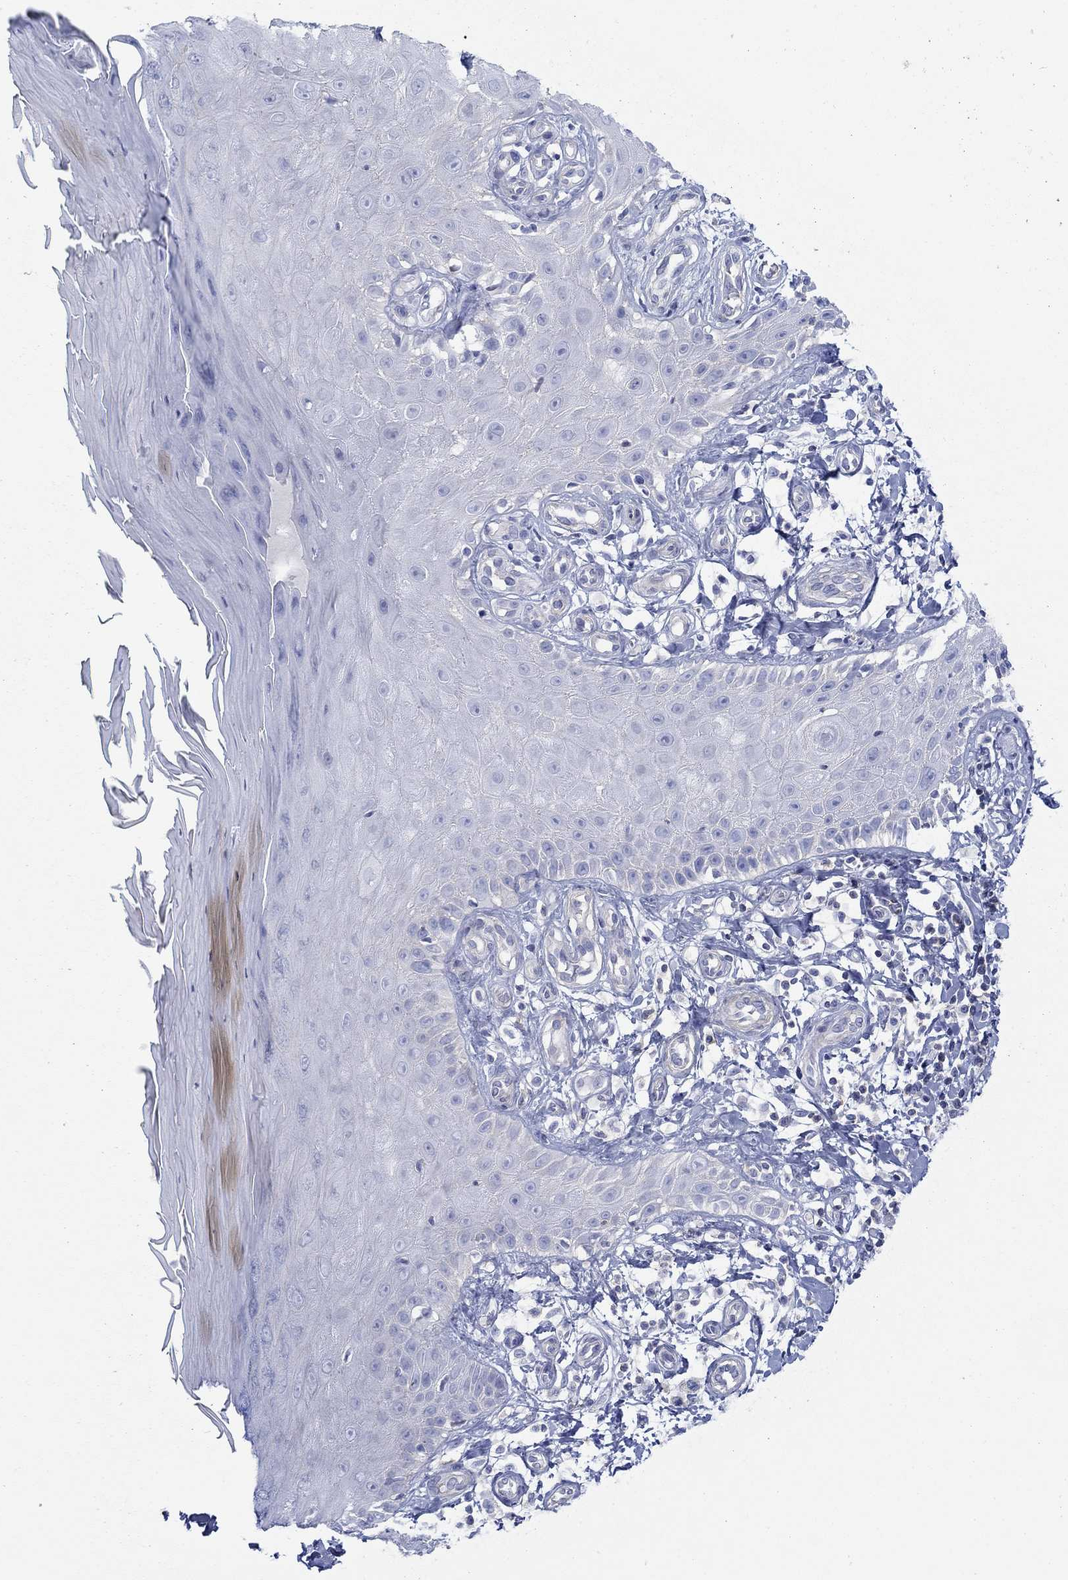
{"staining": {"intensity": "negative", "quantity": "none", "location": "none"}, "tissue": "skin", "cell_type": "Fibroblasts", "image_type": "normal", "snomed": [{"axis": "morphology", "description": "Normal tissue, NOS"}, {"axis": "morphology", "description": "Inflammation, NOS"}, {"axis": "morphology", "description": "Fibrosis, NOS"}, {"axis": "topography", "description": "Skin"}], "caption": "This is an immunohistochemistry (IHC) micrograph of normal skin. There is no staining in fibroblasts.", "gene": "PPIL6", "patient": {"sex": "male", "age": 71}}